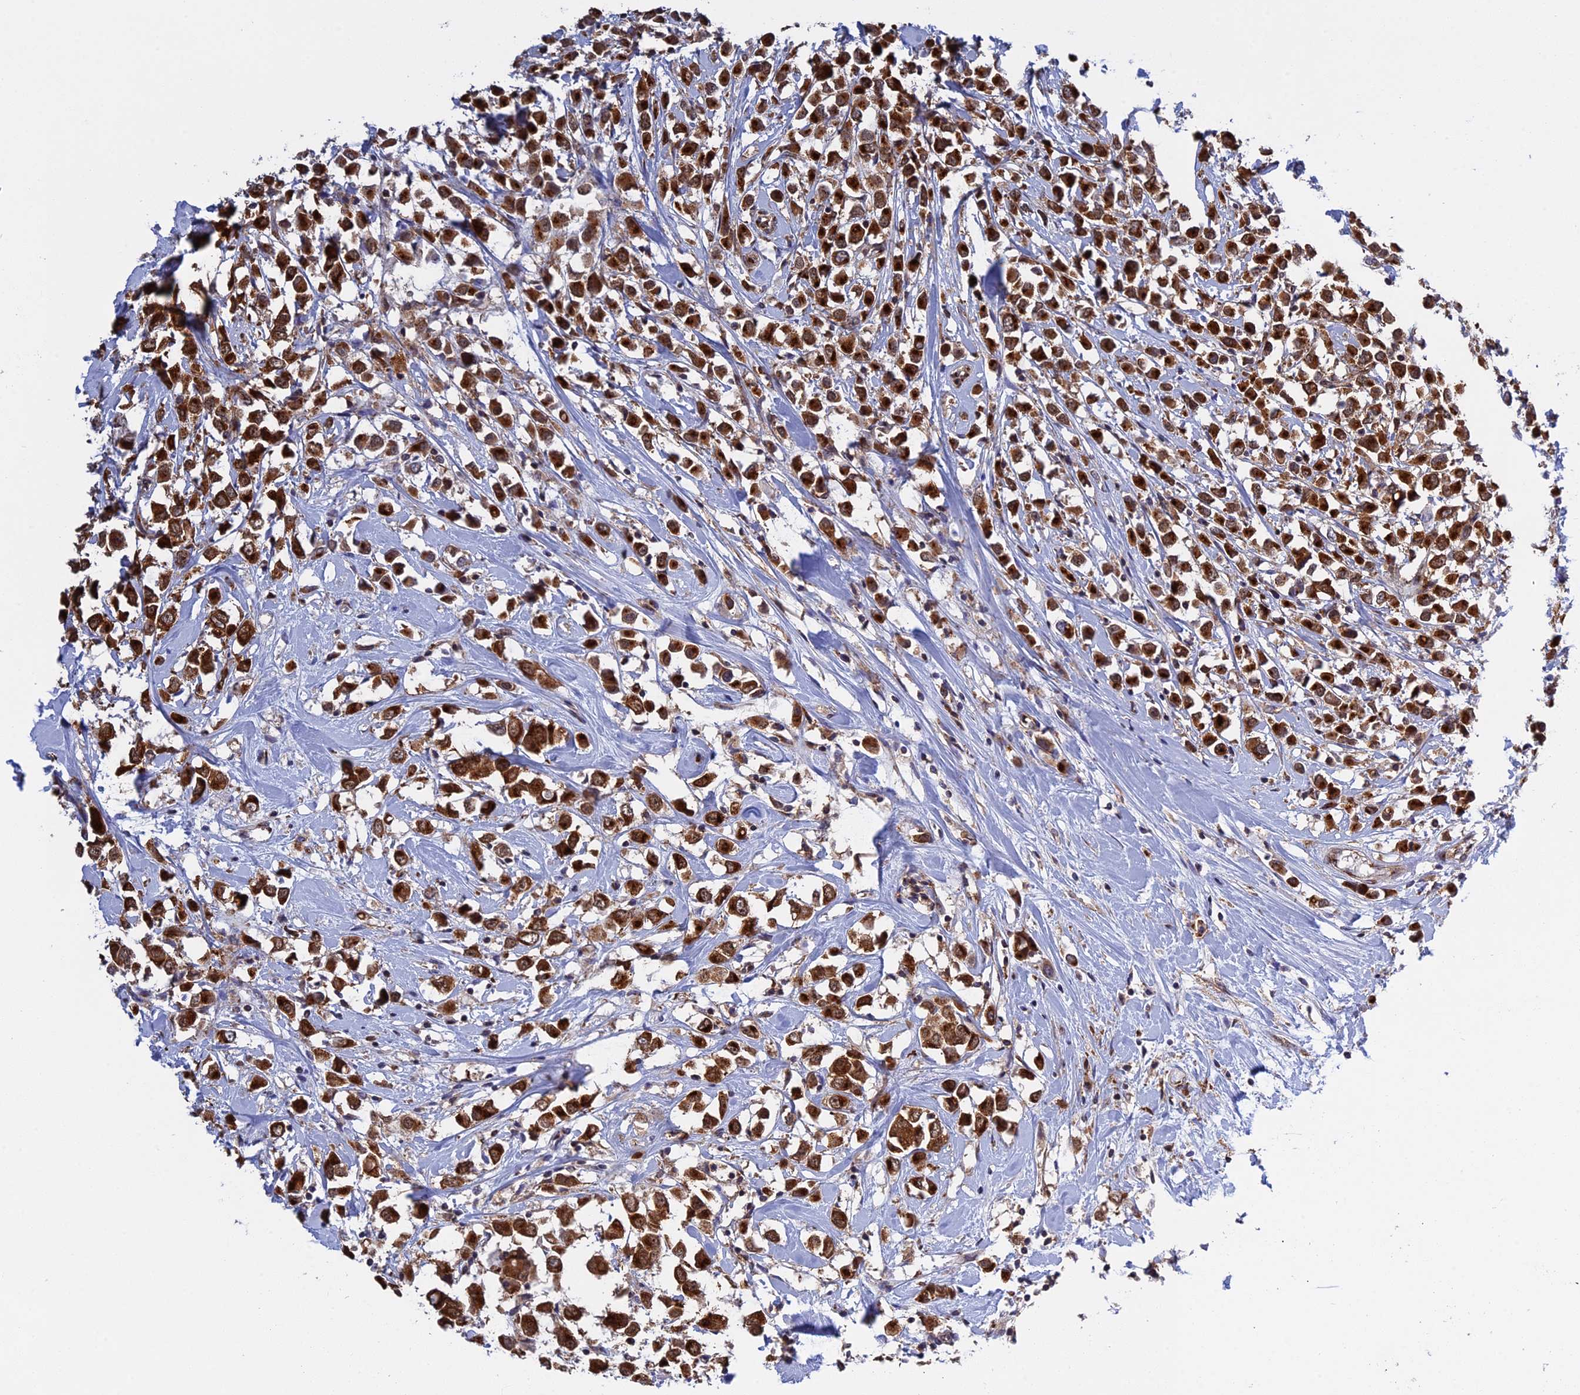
{"staining": {"intensity": "strong", "quantity": ">75%", "location": "cytoplasmic/membranous"}, "tissue": "breast cancer", "cell_type": "Tumor cells", "image_type": "cancer", "snomed": [{"axis": "morphology", "description": "Duct carcinoma"}, {"axis": "topography", "description": "Breast"}], "caption": "Intraductal carcinoma (breast) was stained to show a protein in brown. There is high levels of strong cytoplasmic/membranous positivity in about >75% of tumor cells.", "gene": "CLINT1", "patient": {"sex": "female", "age": 61}}